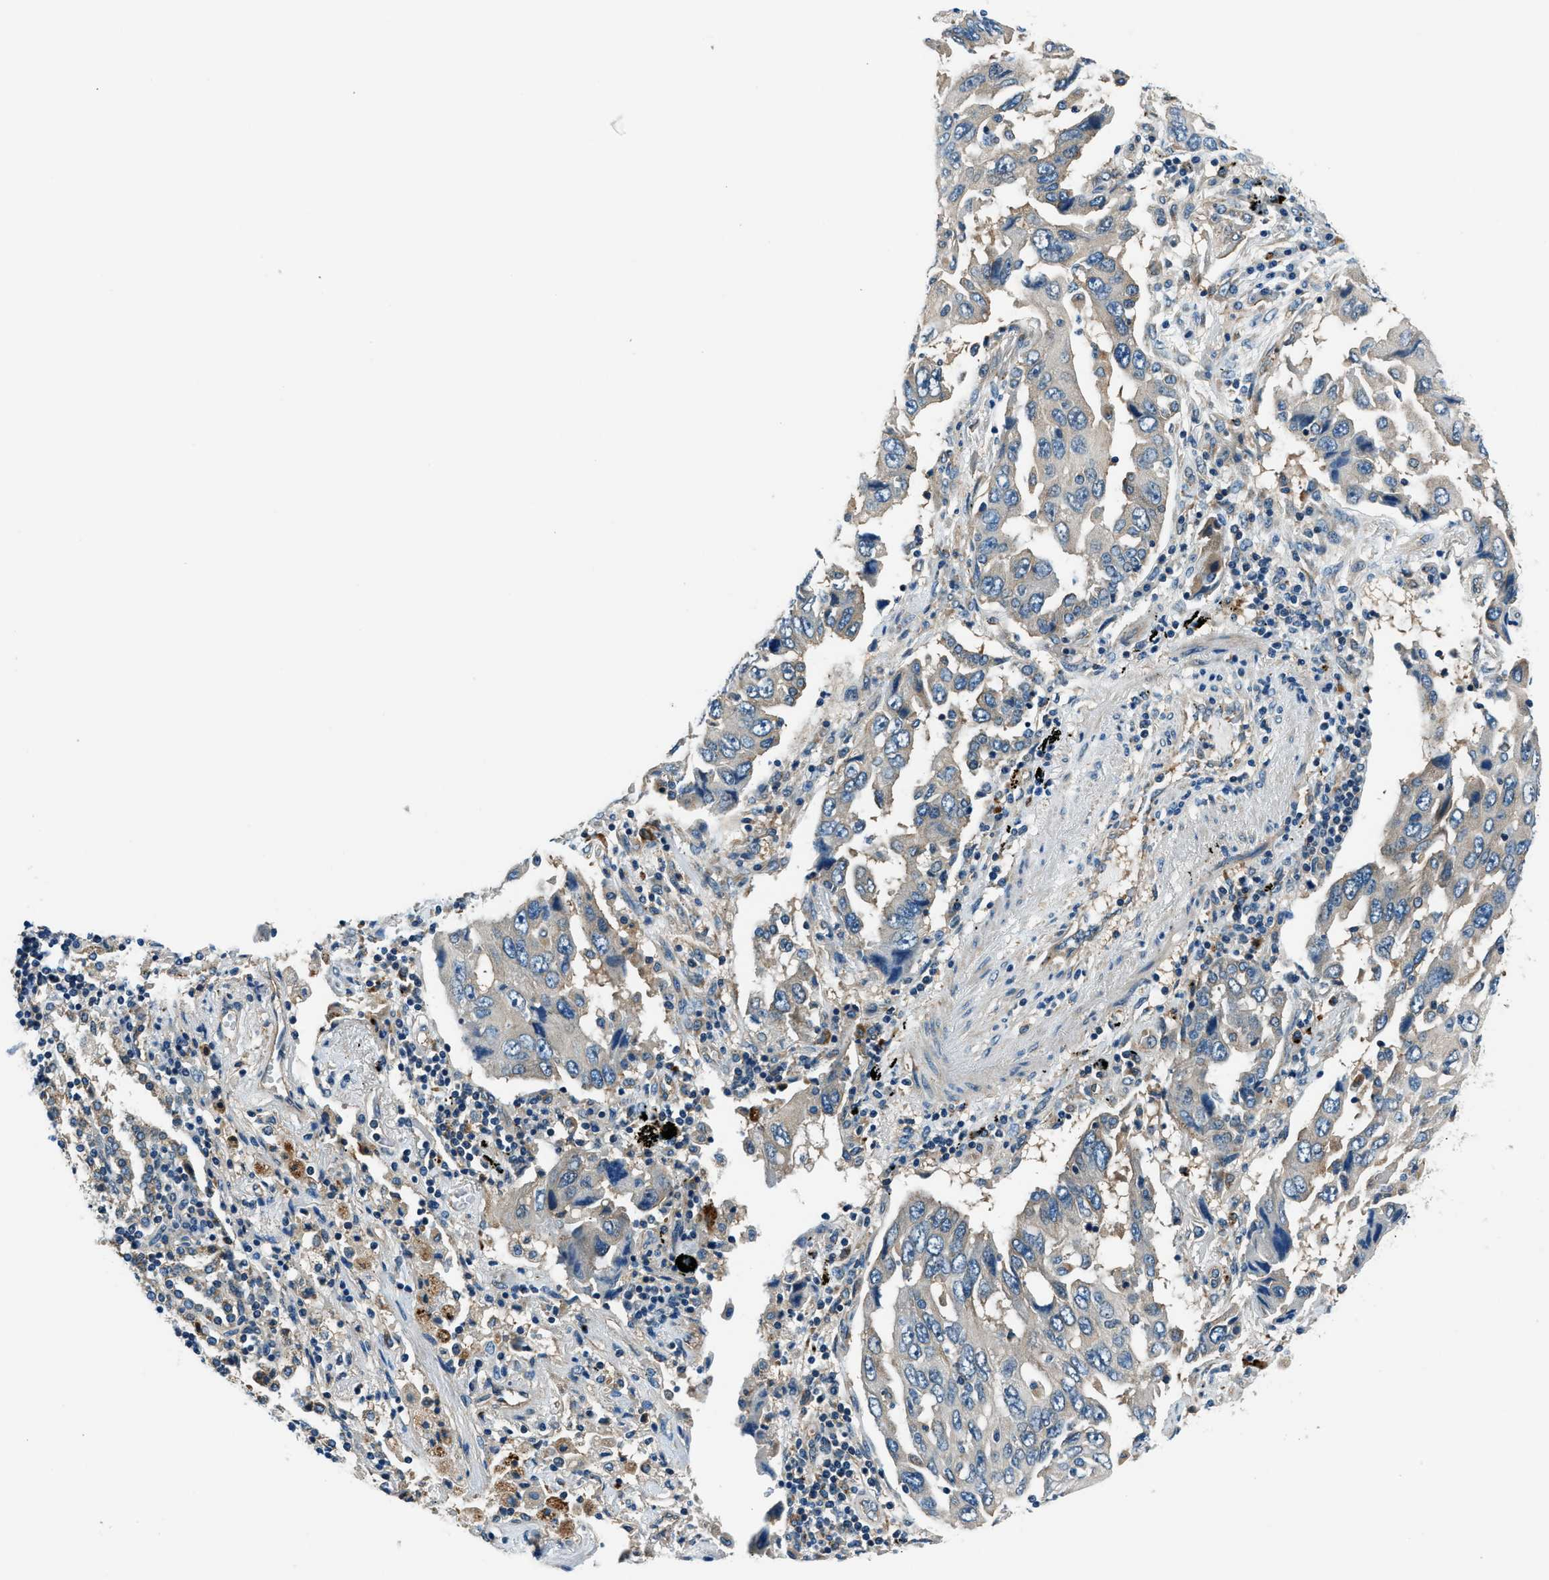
{"staining": {"intensity": "negative", "quantity": "none", "location": "none"}, "tissue": "lung cancer", "cell_type": "Tumor cells", "image_type": "cancer", "snomed": [{"axis": "morphology", "description": "Adenocarcinoma, NOS"}, {"axis": "topography", "description": "Lung"}], "caption": "There is no significant expression in tumor cells of adenocarcinoma (lung).", "gene": "SLC19A2", "patient": {"sex": "female", "age": 65}}